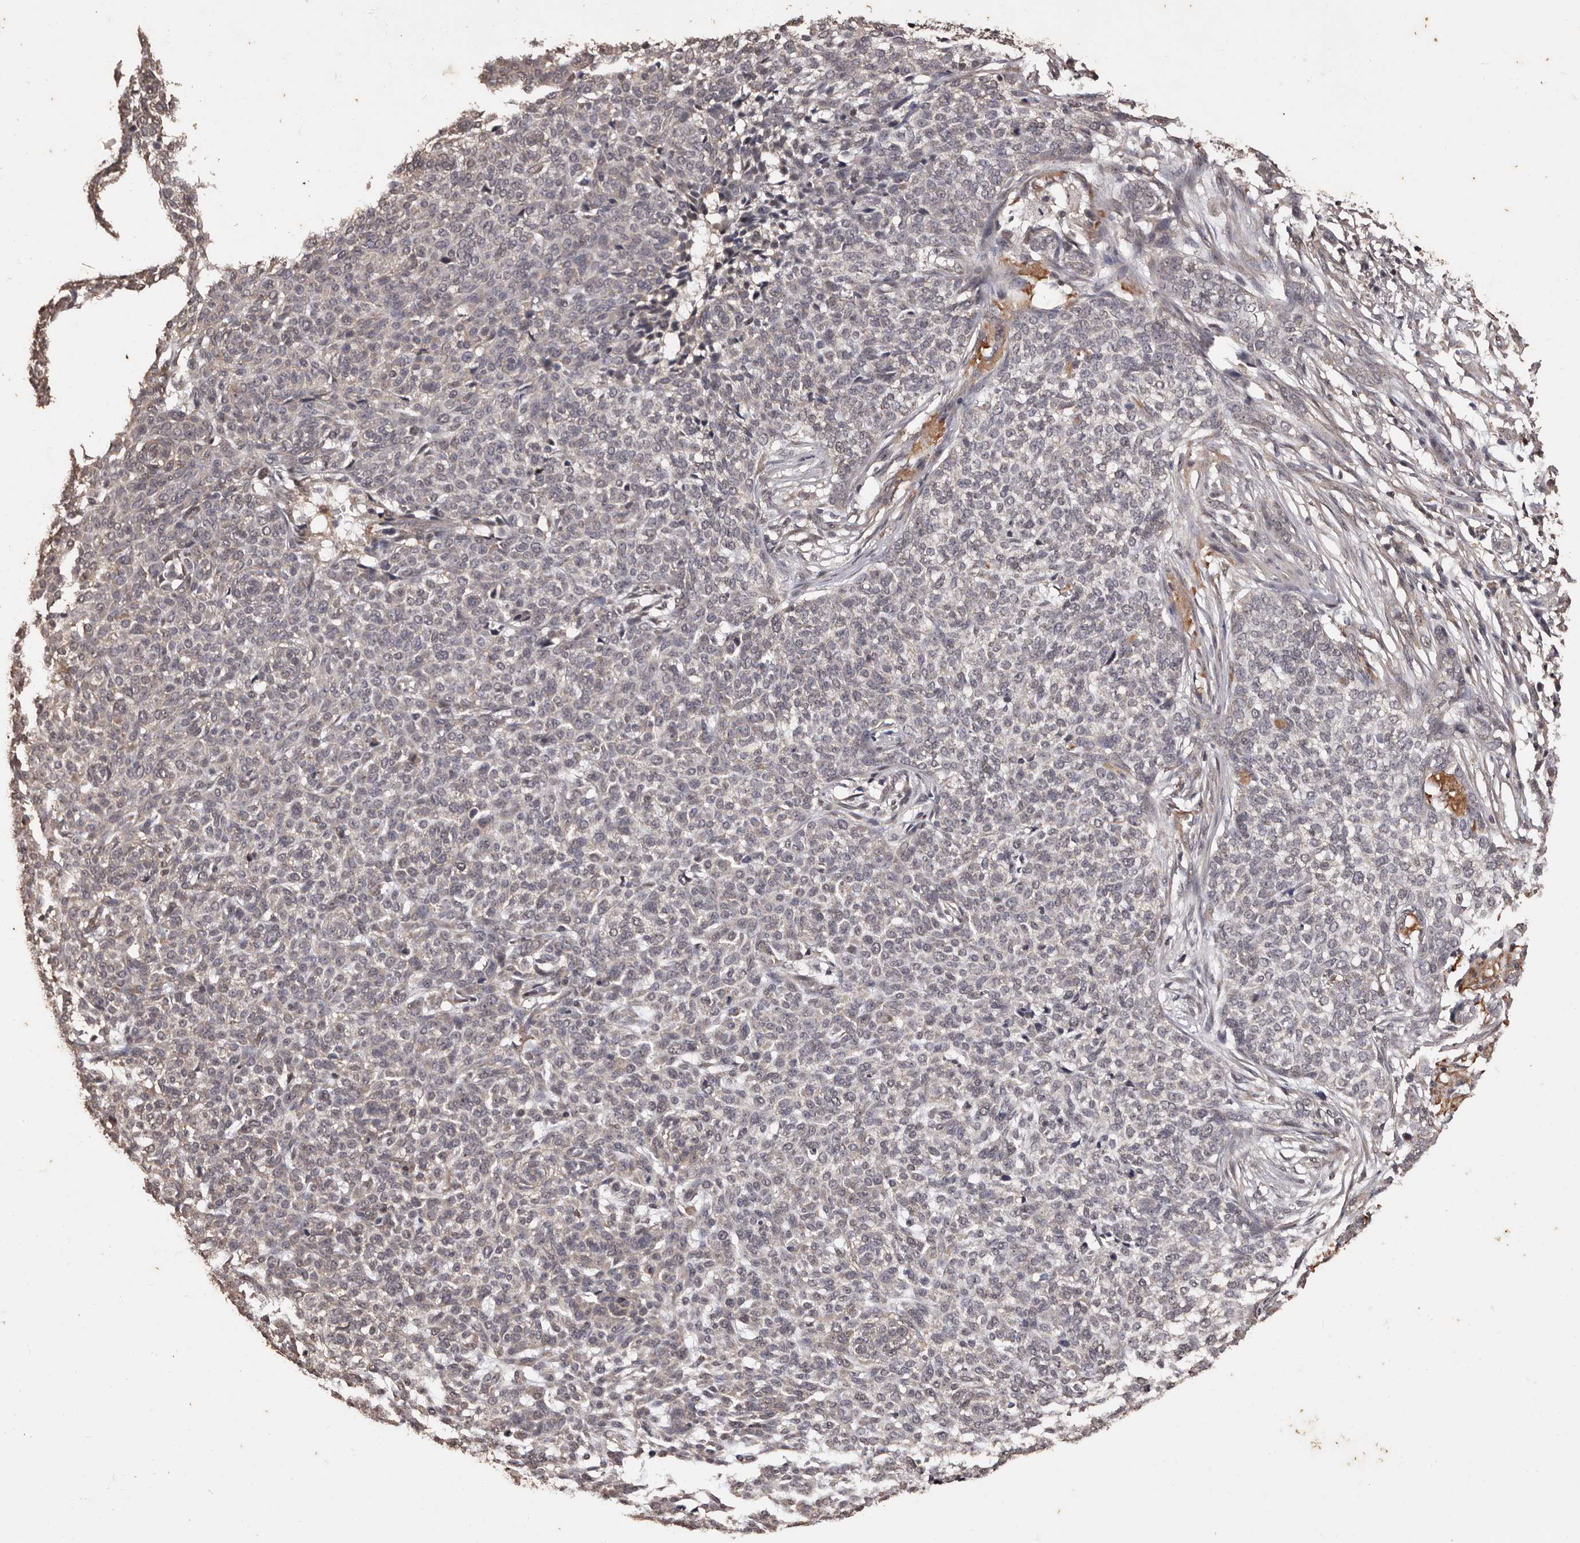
{"staining": {"intensity": "negative", "quantity": "none", "location": "none"}, "tissue": "skin cancer", "cell_type": "Tumor cells", "image_type": "cancer", "snomed": [{"axis": "morphology", "description": "Basal cell carcinoma"}, {"axis": "topography", "description": "Skin"}], "caption": "Skin basal cell carcinoma was stained to show a protein in brown. There is no significant positivity in tumor cells. Brightfield microscopy of immunohistochemistry (IHC) stained with DAB (3,3'-diaminobenzidine) (brown) and hematoxylin (blue), captured at high magnification.", "gene": "NAV1", "patient": {"sex": "male", "age": 85}}